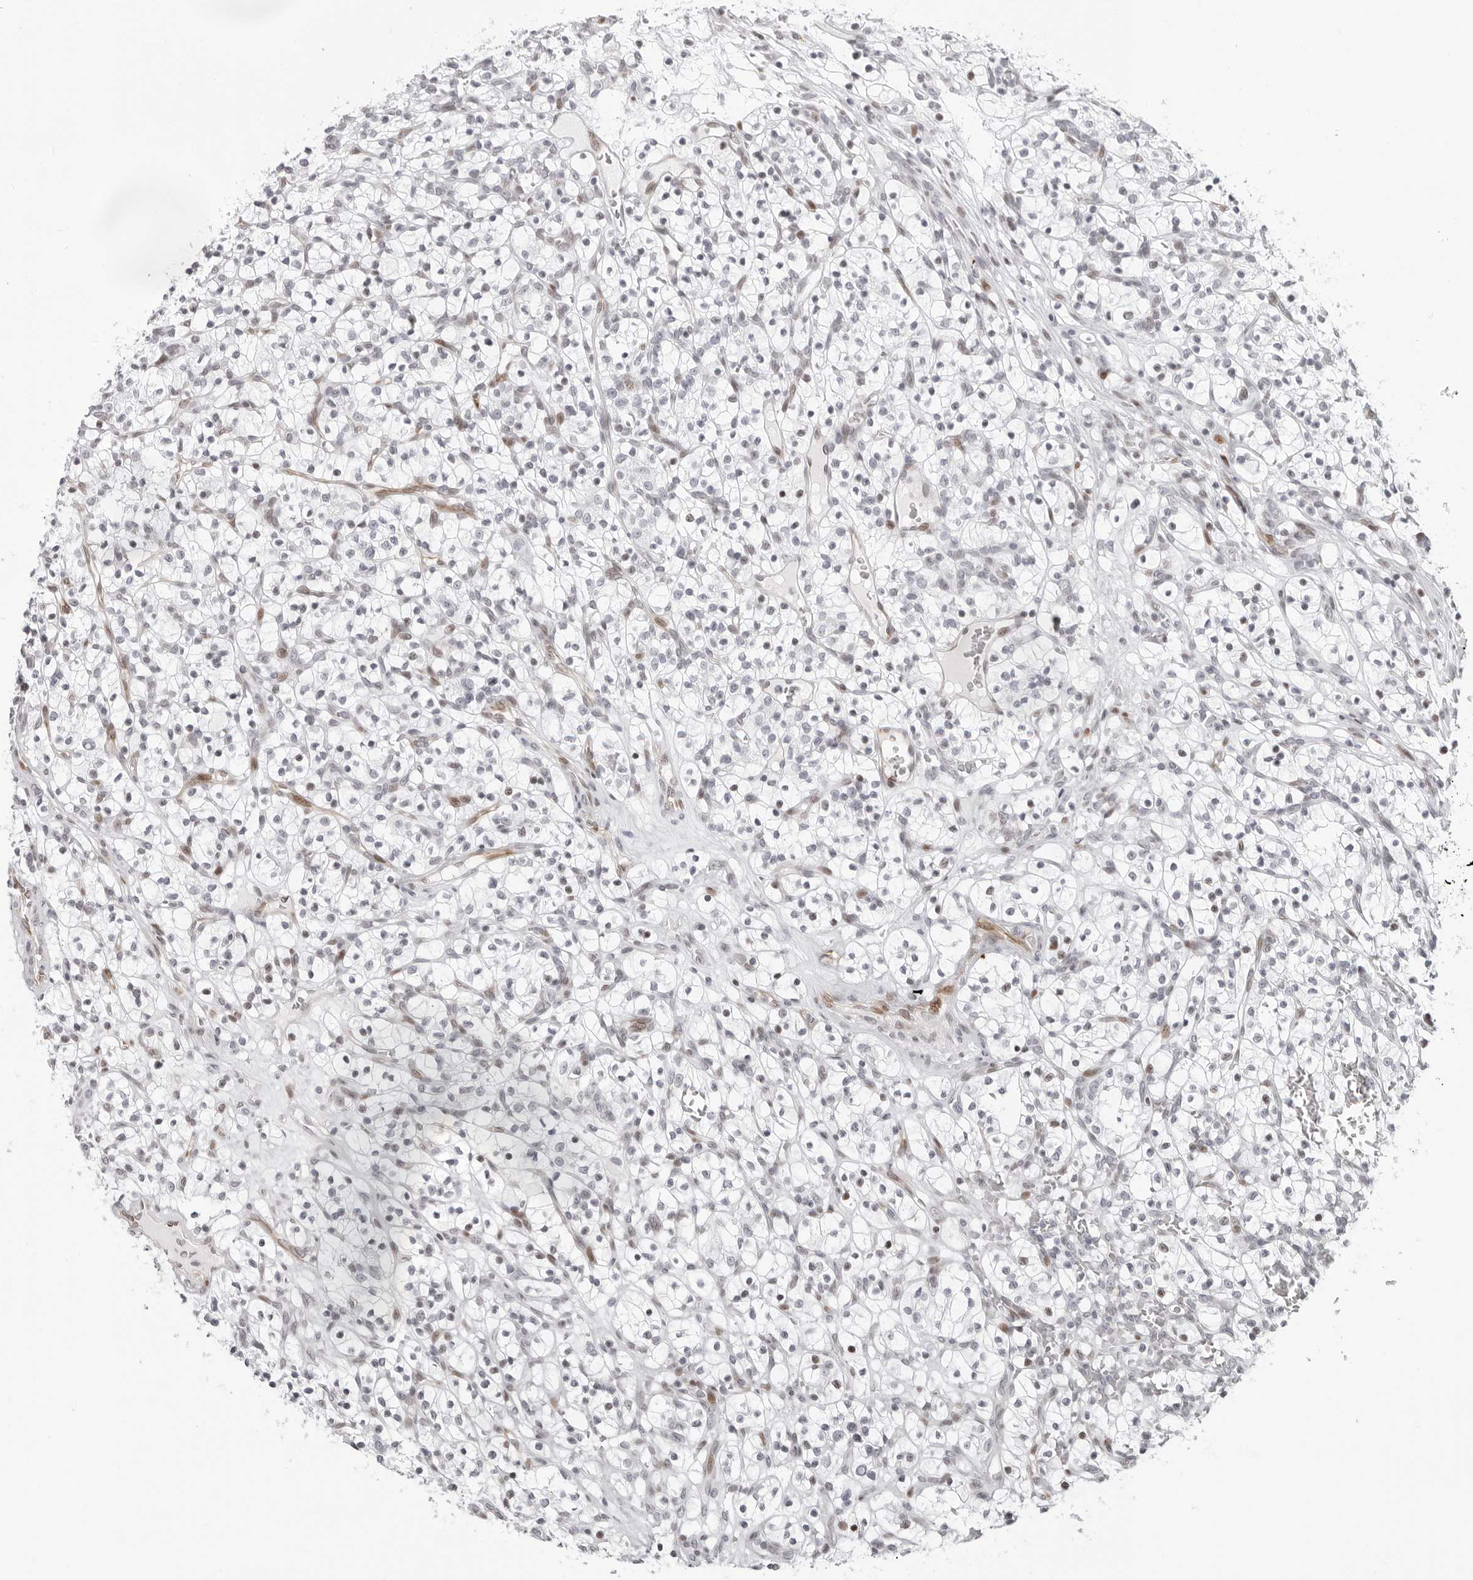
{"staining": {"intensity": "negative", "quantity": "none", "location": "none"}, "tissue": "renal cancer", "cell_type": "Tumor cells", "image_type": "cancer", "snomed": [{"axis": "morphology", "description": "Adenocarcinoma, NOS"}, {"axis": "topography", "description": "Kidney"}], "caption": "IHC of human adenocarcinoma (renal) shows no positivity in tumor cells.", "gene": "NTPCR", "patient": {"sex": "female", "age": 57}}